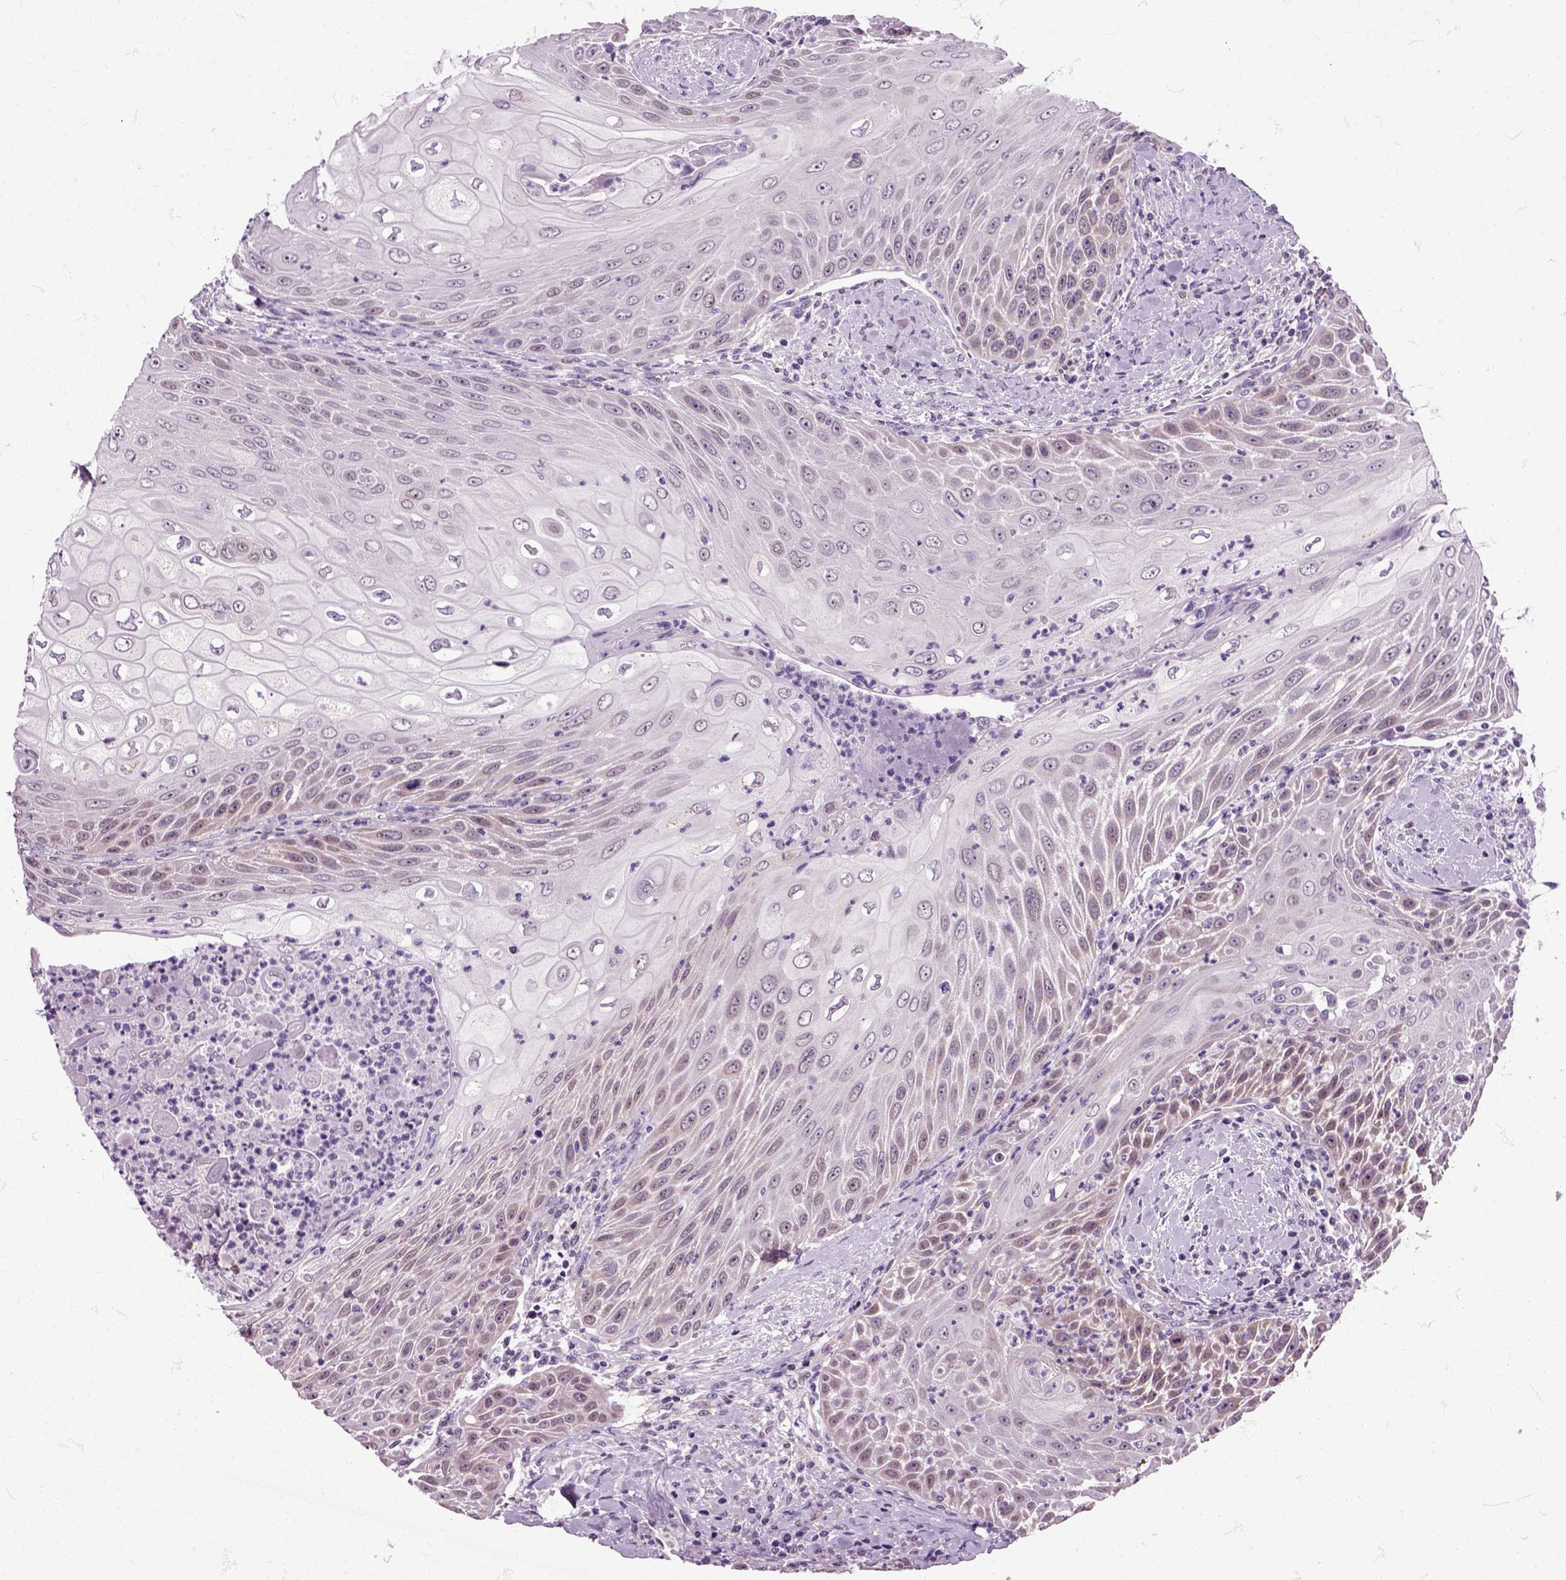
{"staining": {"intensity": "moderate", "quantity": "<25%", "location": "cytoplasmic/membranous"}, "tissue": "head and neck cancer", "cell_type": "Tumor cells", "image_type": "cancer", "snomed": [{"axis": "morphology", "description": "Squamous cell carcinoma, NOS"}, {"axis": "topography", "description": "Head-Neck"}], "caption": "IHC of head and neck cancer exhibits low levels of moderate cytoplasmic/membranous staining in about <25% of tumor cells. Nuclei are stained in blue.", "gene": "HSPA2", "patient": {"sex": "male", "age": 69}}